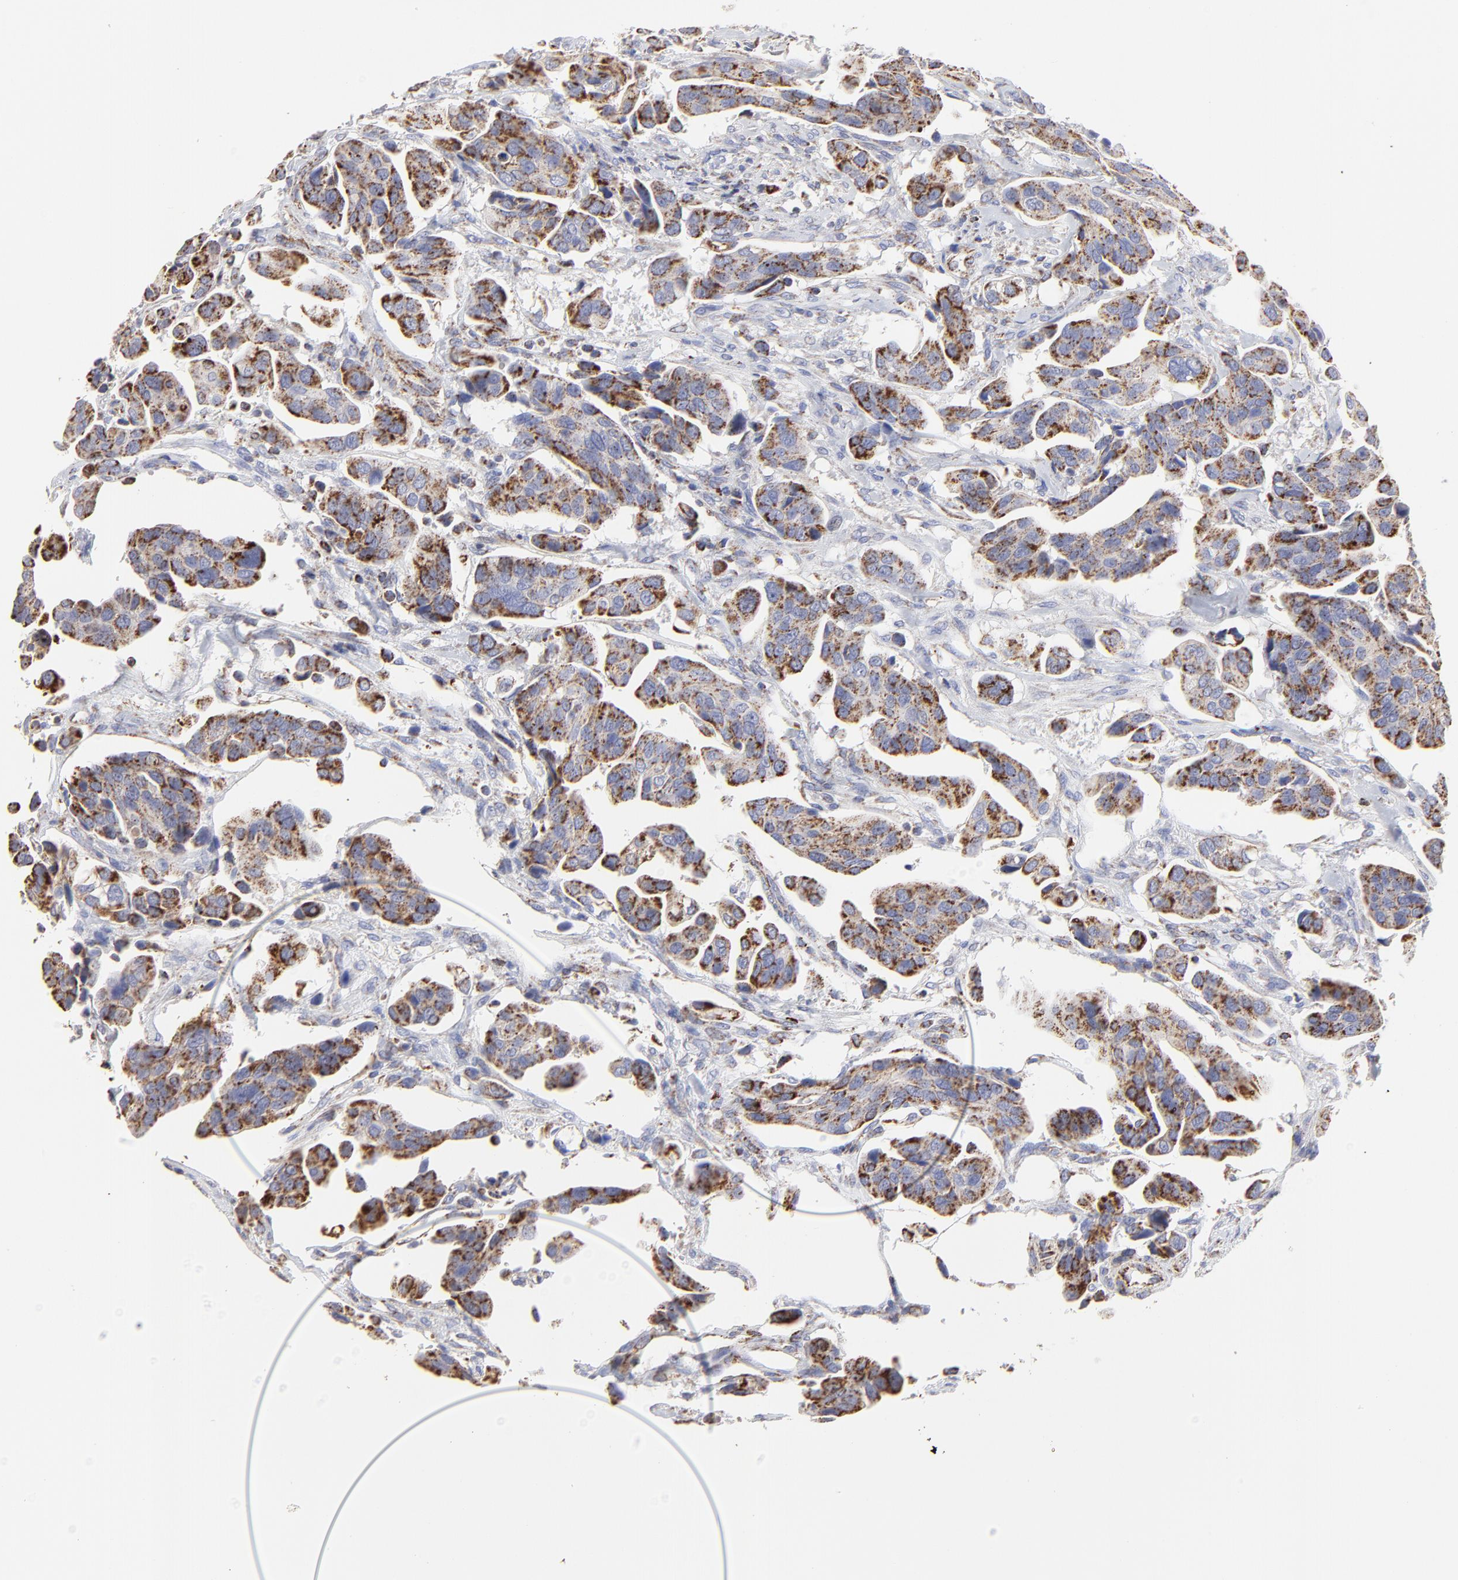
{"staining": {"intensity": "strong", "quantity": ">75%", "location": "cytoplasmic/membranous"}, "tissue": "urothelial cancer", "cell_type": "Tumor cells", "image_type": "cancer", "snomed": [{"axis": "morphology", "description": "Adenocarcinoma, NOS"}, {"axis": "topography", "description": "Urinary bladder"}], "caption": "IHC of adenocarcinoma reveals high levels of strong cytoplasmic/membranous staining in approximately >75% of tumor cells.", "gene": "PINK1", "patient": {"sex": "male", "age": 61}}